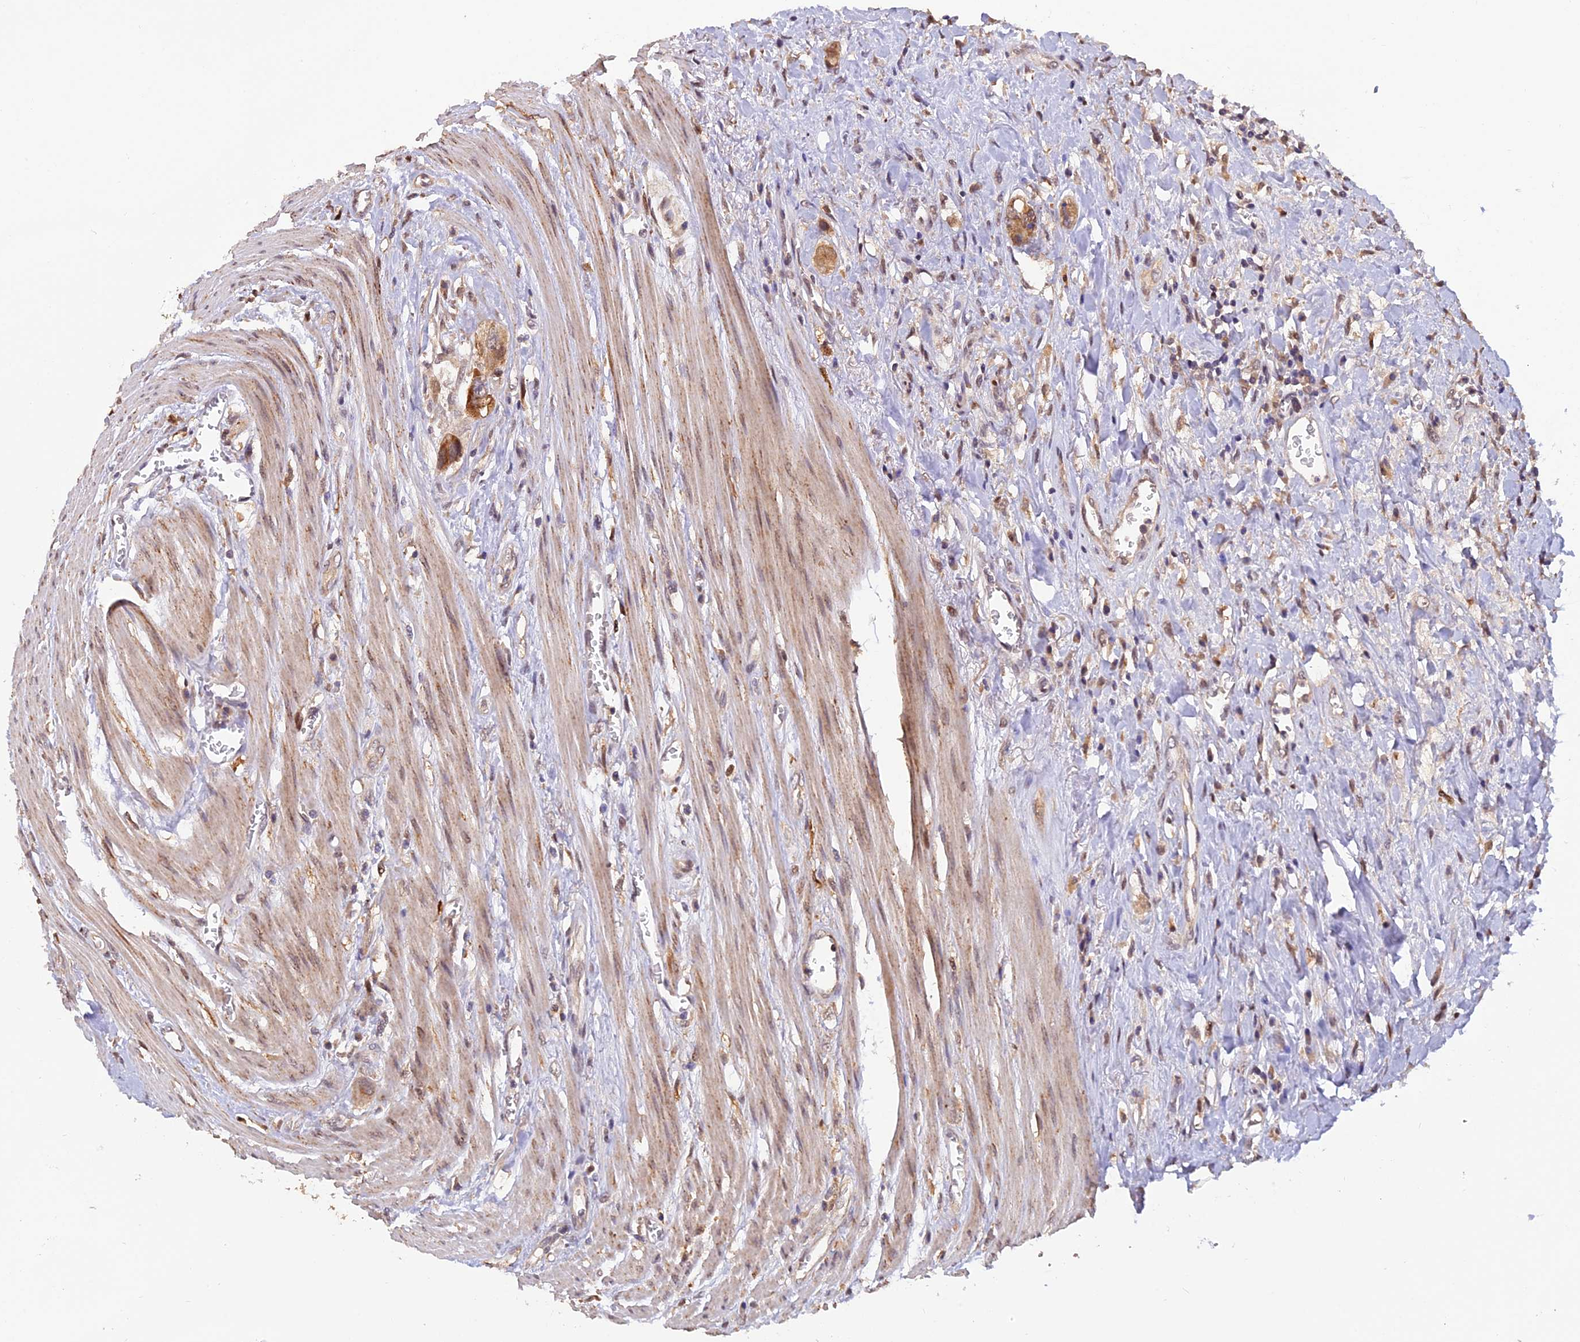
{"staining": {"intensity": "moderate", "quantity": ">75%", "location": "cytoplasmic/membranous,nuclear"}, "tissue": "colorectal cancer", "cell_type": "Tumor cells", "image_type": "cancer", "snomed": [{"axis": "morphology", "description": "Adenocarcinoma, NOS"}, {"axis": "topography", "description": "Rectum"}], "caption": "Colorectal cancer (adenocarcinoma) tissue shows moderate cytoplasmic/membranous and nuclear staining in approximately >75% of tumor cells, visualized by immunohistochemistry. (DAB (3,3'-diaminobenzidine) IHC with brightfield microscopy, high magnification).", "gene": "MNS1", "patient": {"sex": "male", "age": 87}}